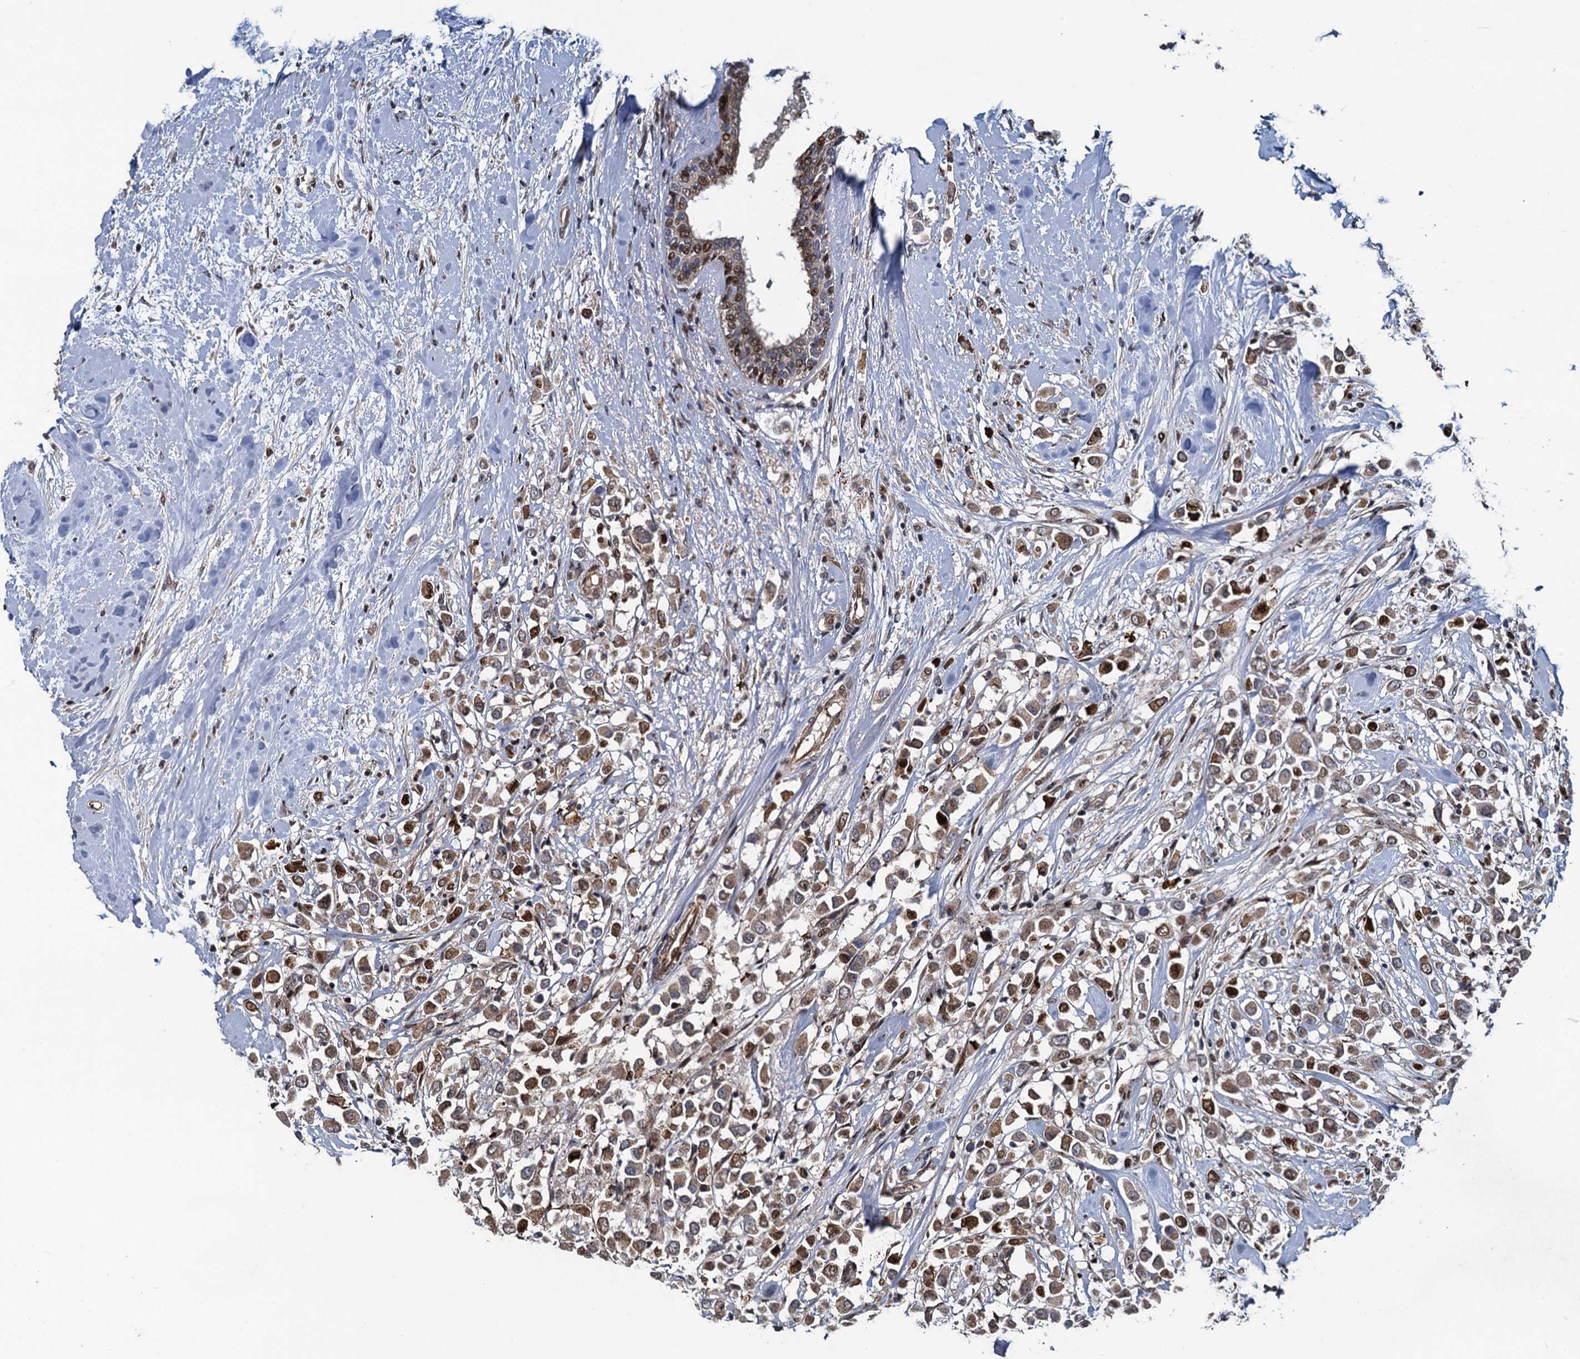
{"staining": {"intensity": "moderate", "quantity": "25%-75%", "location": "cytoplasmic/membranous,nuclear"}, "tissue": "breast cancer", "cell_type": "Tumor cells", "image_type": "cancer", "snomed": [{"axis": "morphology", "description": "Duct carcinoma"}, {"axis": "topography", "description": "Breast"}], "caption": "This is a photomicrograph of immunohistochemistry (IHC) staining of invasive ductal carcinoma (breast), which shows moderate staining in the cytoplasmic/membranous and nuclear of tumor cells.", "gene": "ATOSA", "patient": {"sex": "female", "age": 87}}